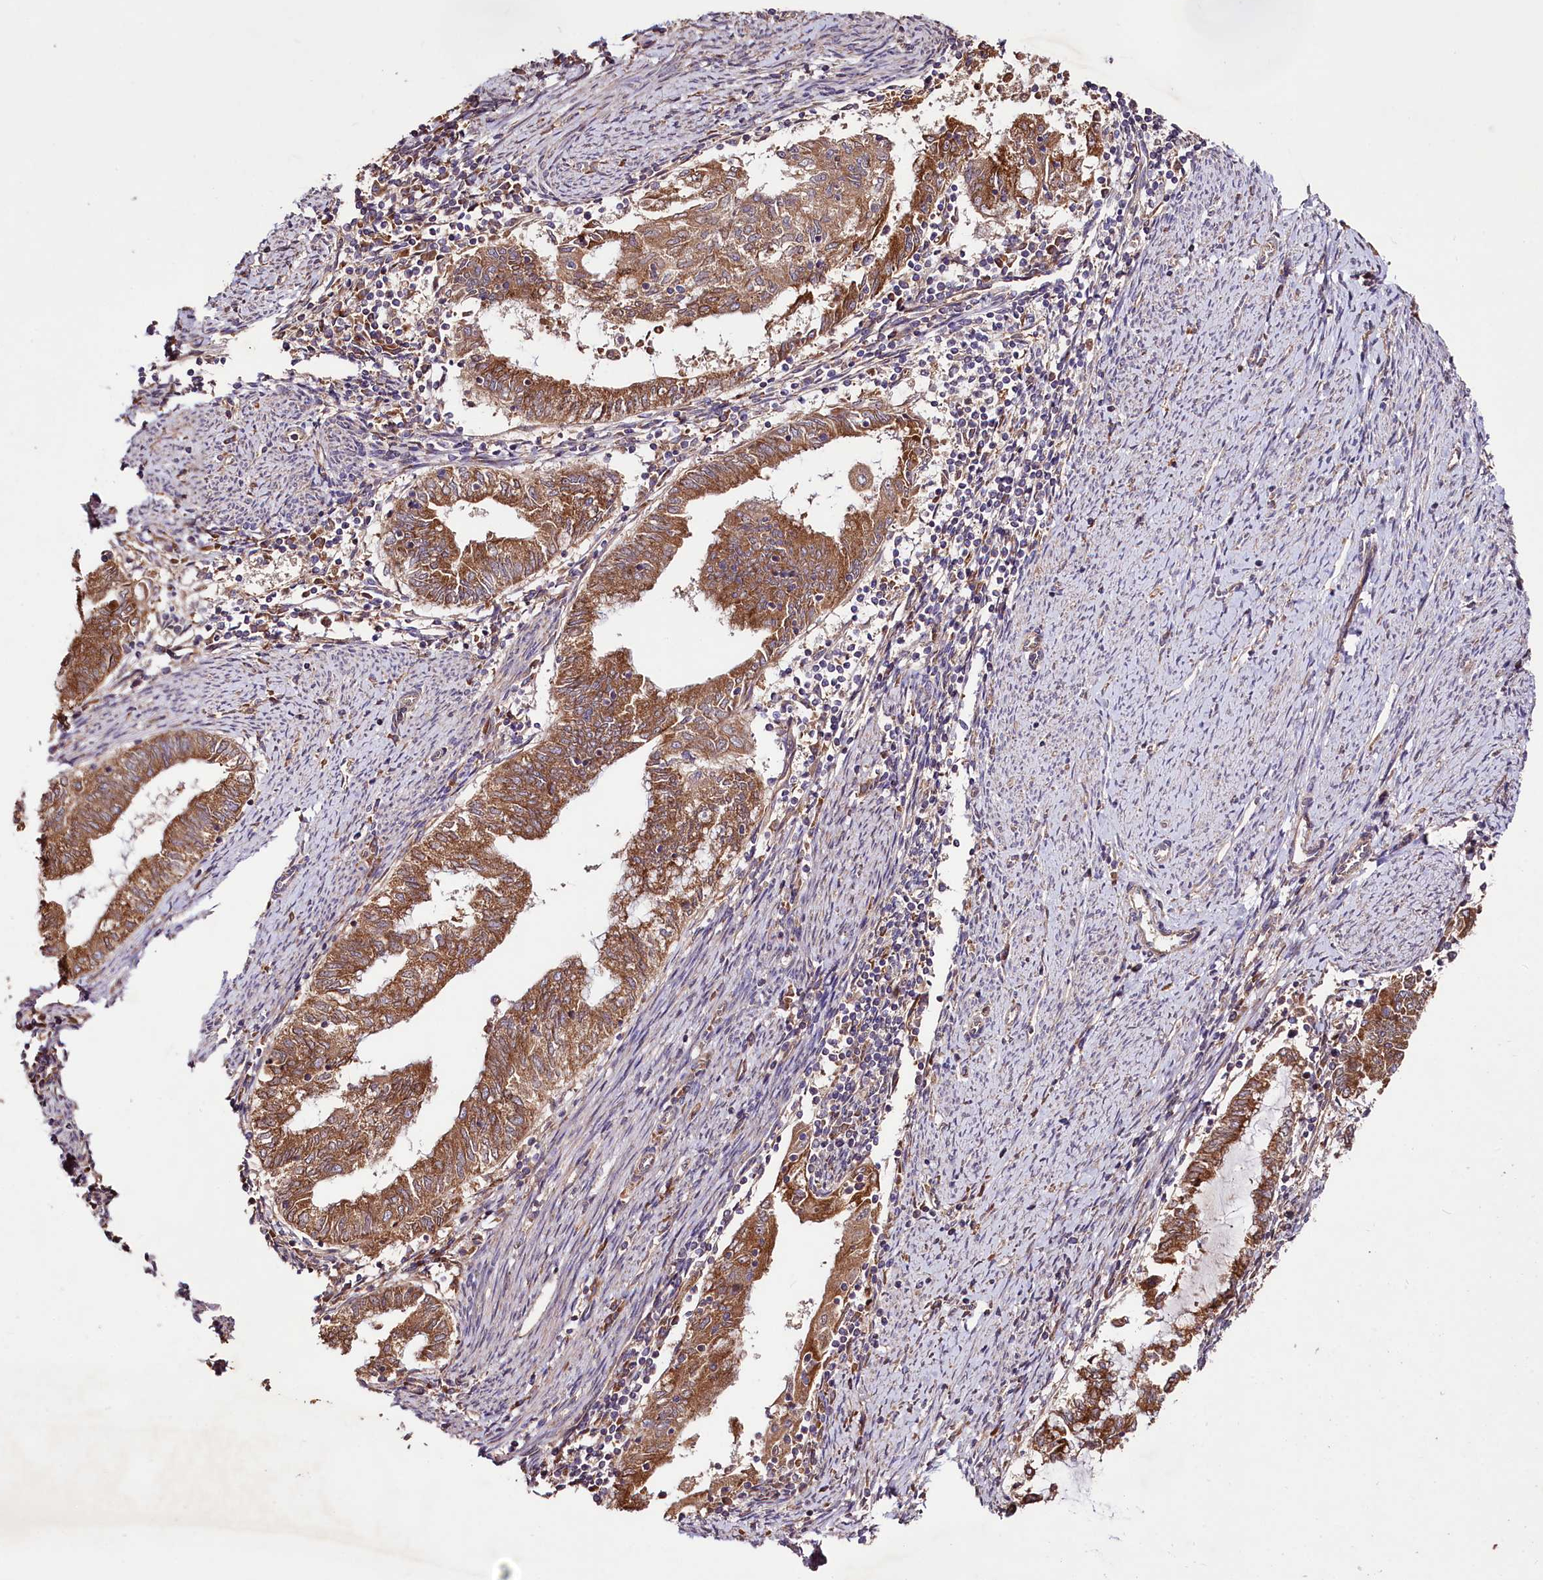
{"staining": {"intensity": "moderate", "quantity": ">75%", "location": "cytoplasmic/membranous"}, "tissue": "endometrial cancer", "cell_type": "Tumor cells", "image_type": "cancer", "snomed": [{"axis": "morphology", "description": "Adenocarcinoma, NOS"}, {"axis": "topography", "description": "Endometrium"}], "caption": "IHC staining of endometrial cancer, which reveals medium levels of moderate cytoplasmic/membranous positivity in approximately >75% of tumor cells indicating moderate cytoplasmic/membranous protein staining. The staining was performed using DAB (3,3'-diaminobenzidine) (brown) for protein detection and nuclei were counterstained in hematoxylin (blue).", "gene": "CEP295", "patient": {"sex": "female", "age": 79}}